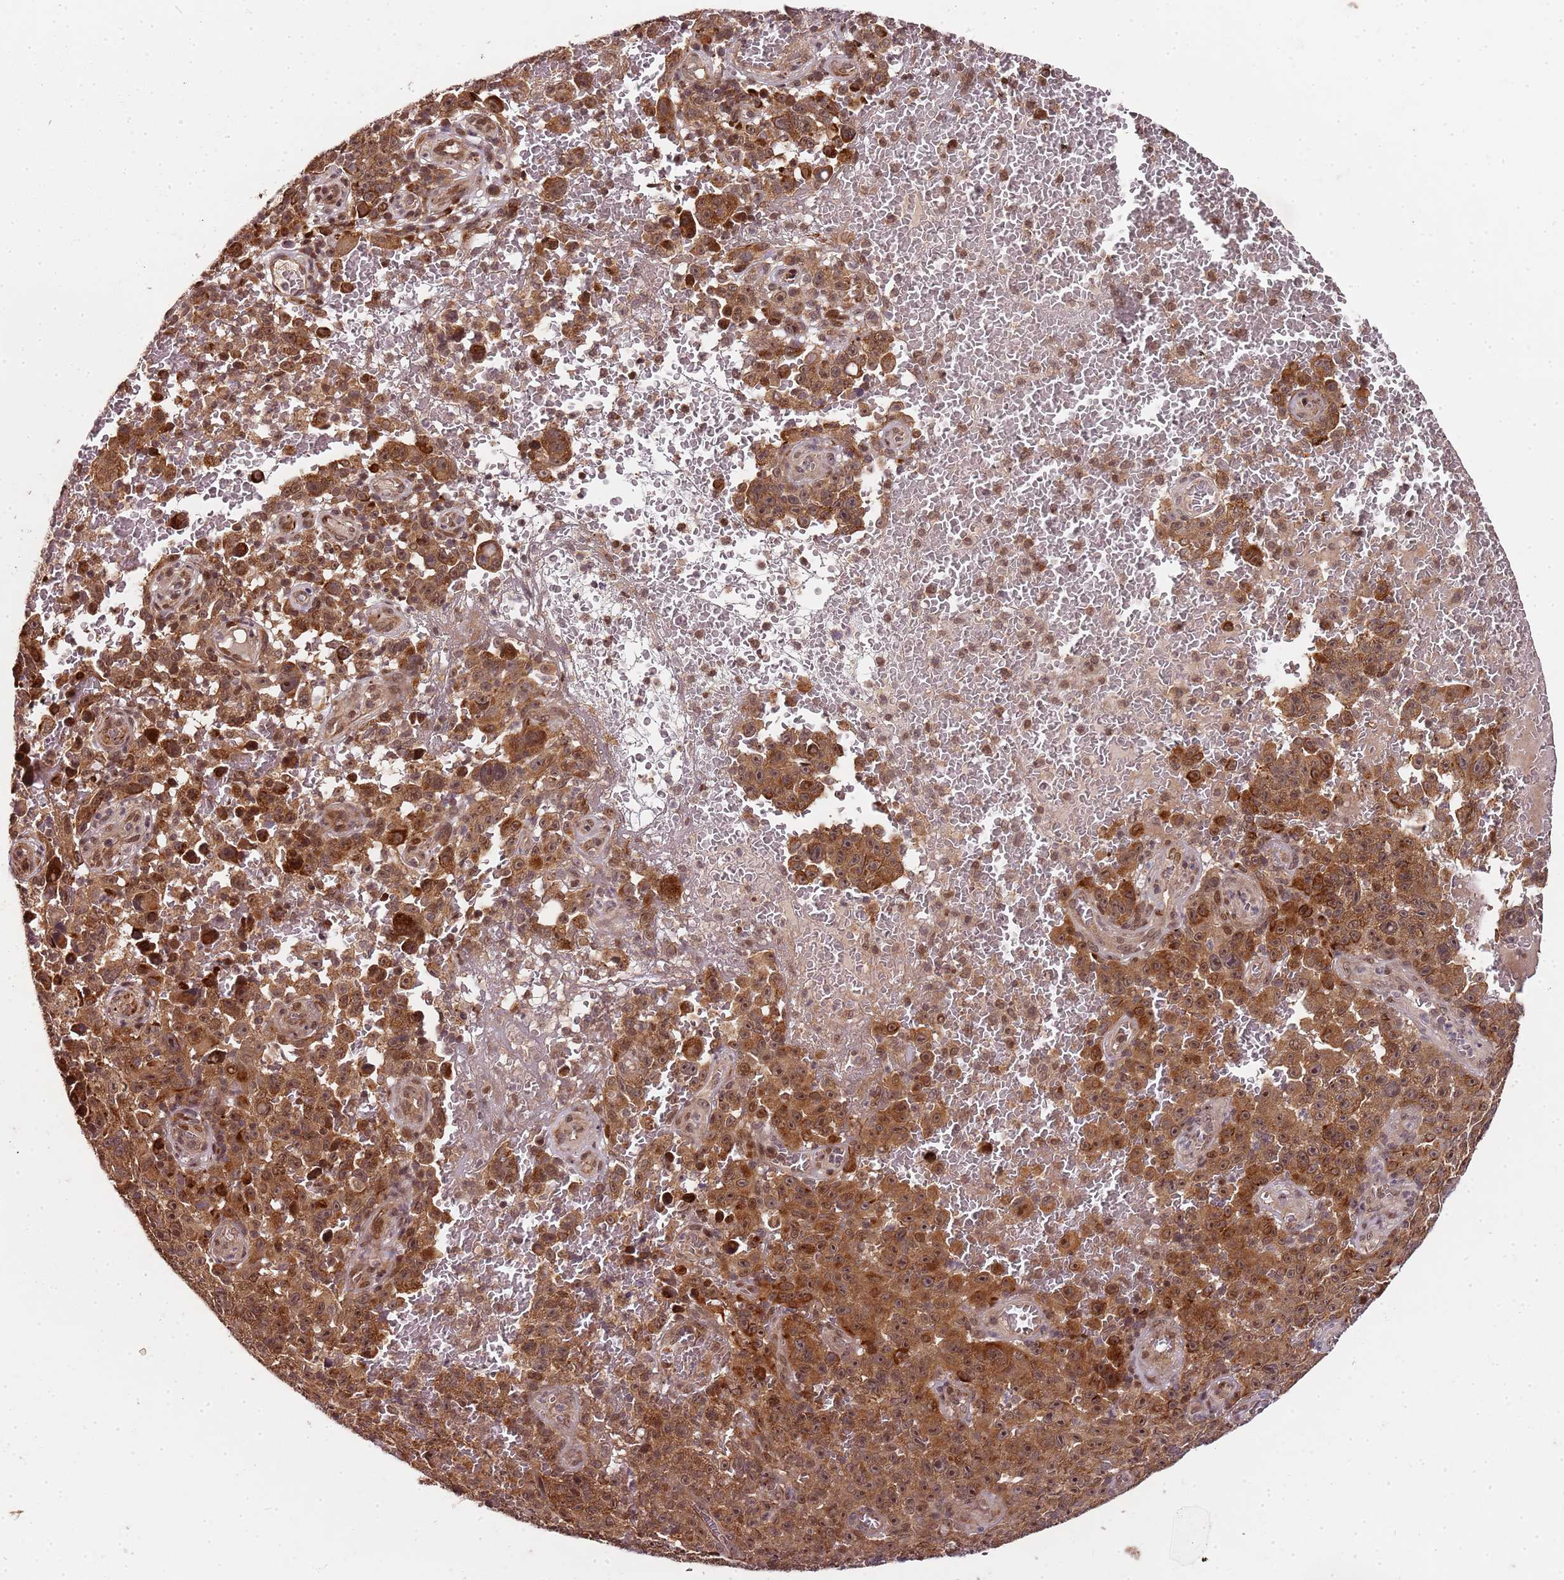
{"staining": {"intensity": "moderate", "quantity": ">75%", "location": "cytoplasmic/membranous,nuclear"}, "tissue": "melanoma", "cell_type": "Tumor cells", "image_type": "cancer", "snomed": [{"axis": "morphology", "description": "Malignant melanoma, NOS"}, {"axis": "topography", "description": "Skin"}], "caption": "Immunohistochemical staining of human malignant melanoma shows moderate cytoplasmic/membranous and nuclear protein staining in about >75% of tumor cells.", "gene": "EDC3", "patient": {"sex": "female", "age": 82}}